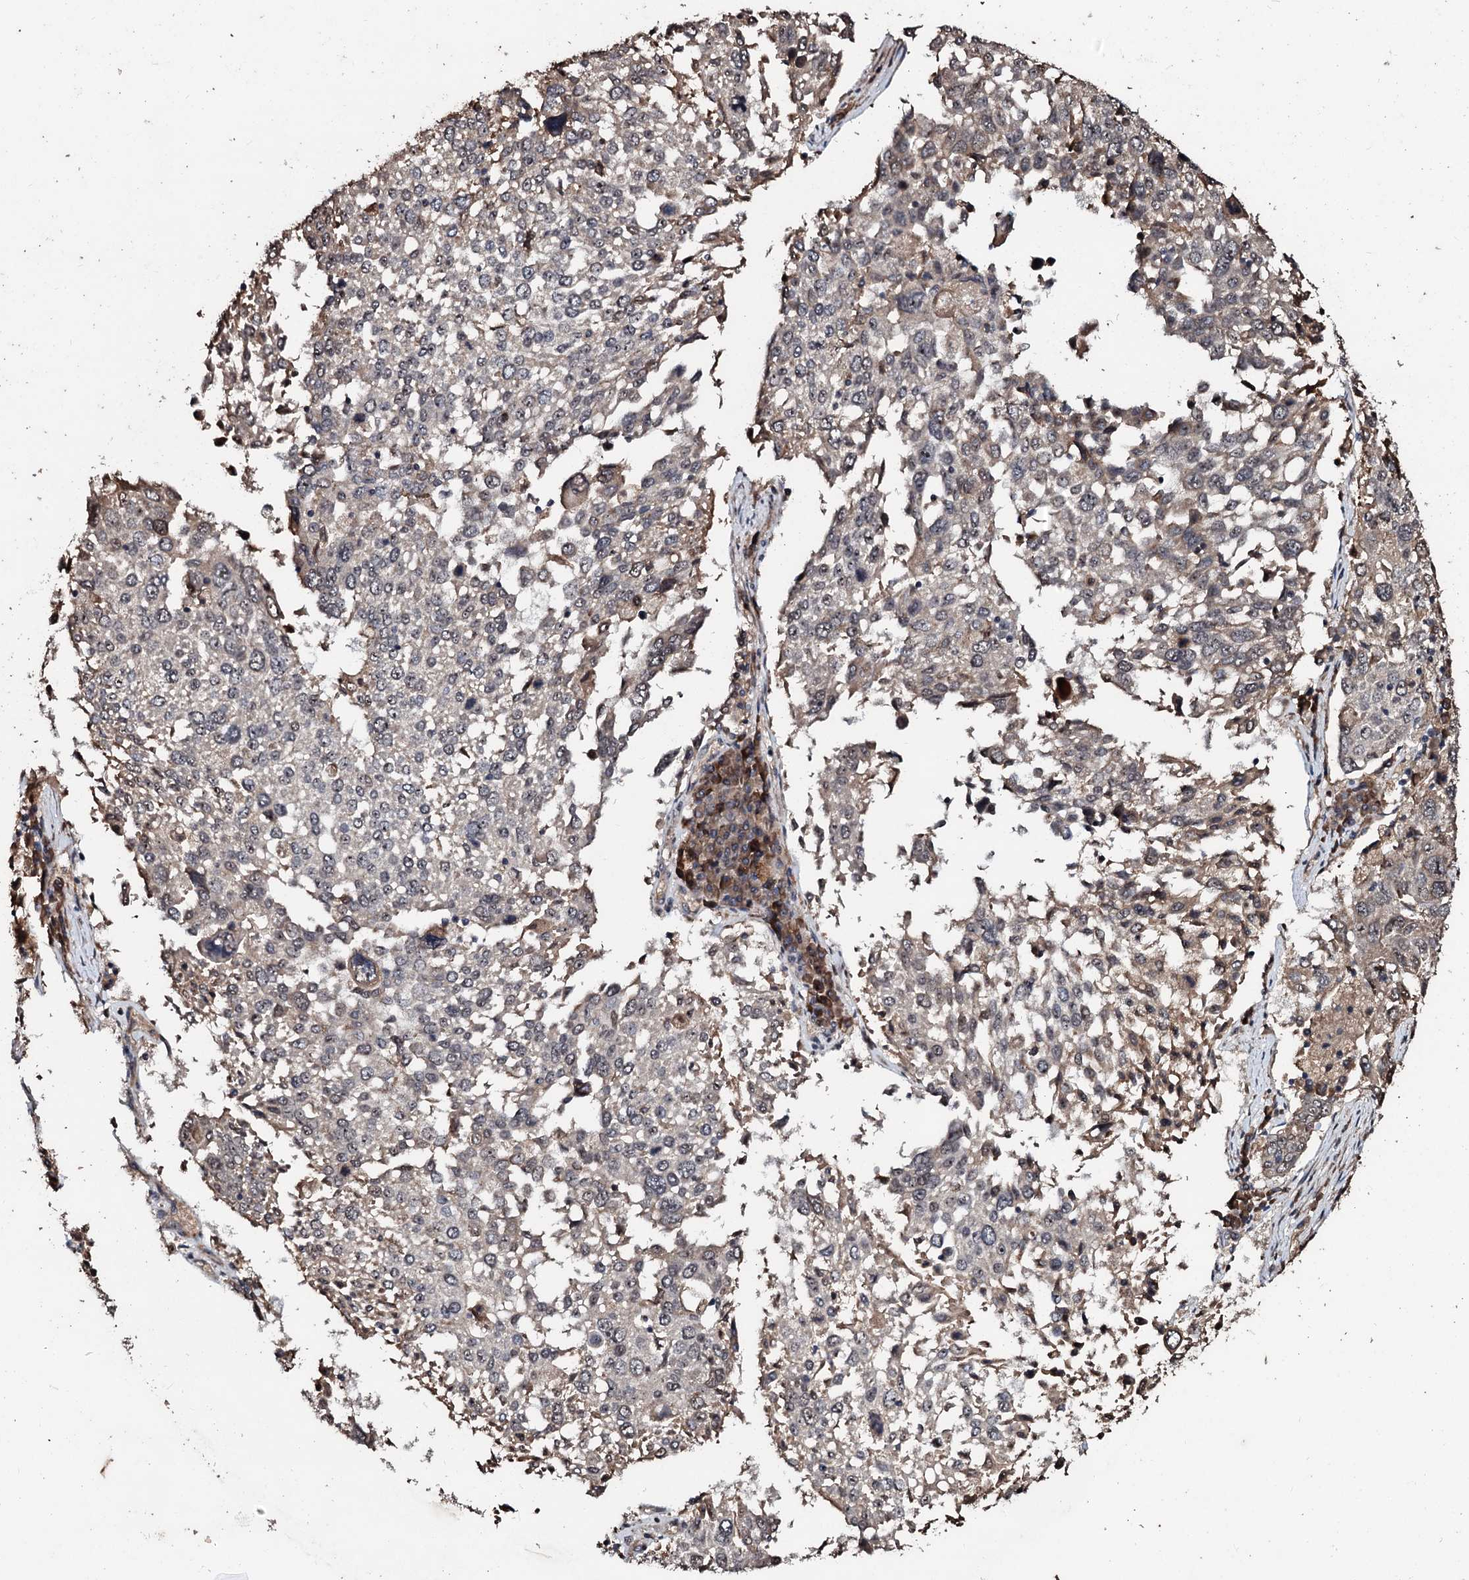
{"staining": {"intensity": "weak", "quantity": "<25%", "location": "cytoplasmic/membranous,nuclear"}, "tissue": "lung cancer", "cell_type": "Tumor cells", "image_type": "cancer", "snomed": [{"axis": "morphology", "description": "Squamous cell carcinoma, NOS"}, {"axis": "topography", "description": "Lung"}], "caption": "Tumor cells are negative for brown protein staining in squamous cell carcinoma (lung).", "gene": "SUPT7L", "patient": {"sex": "male", "age": 65}}